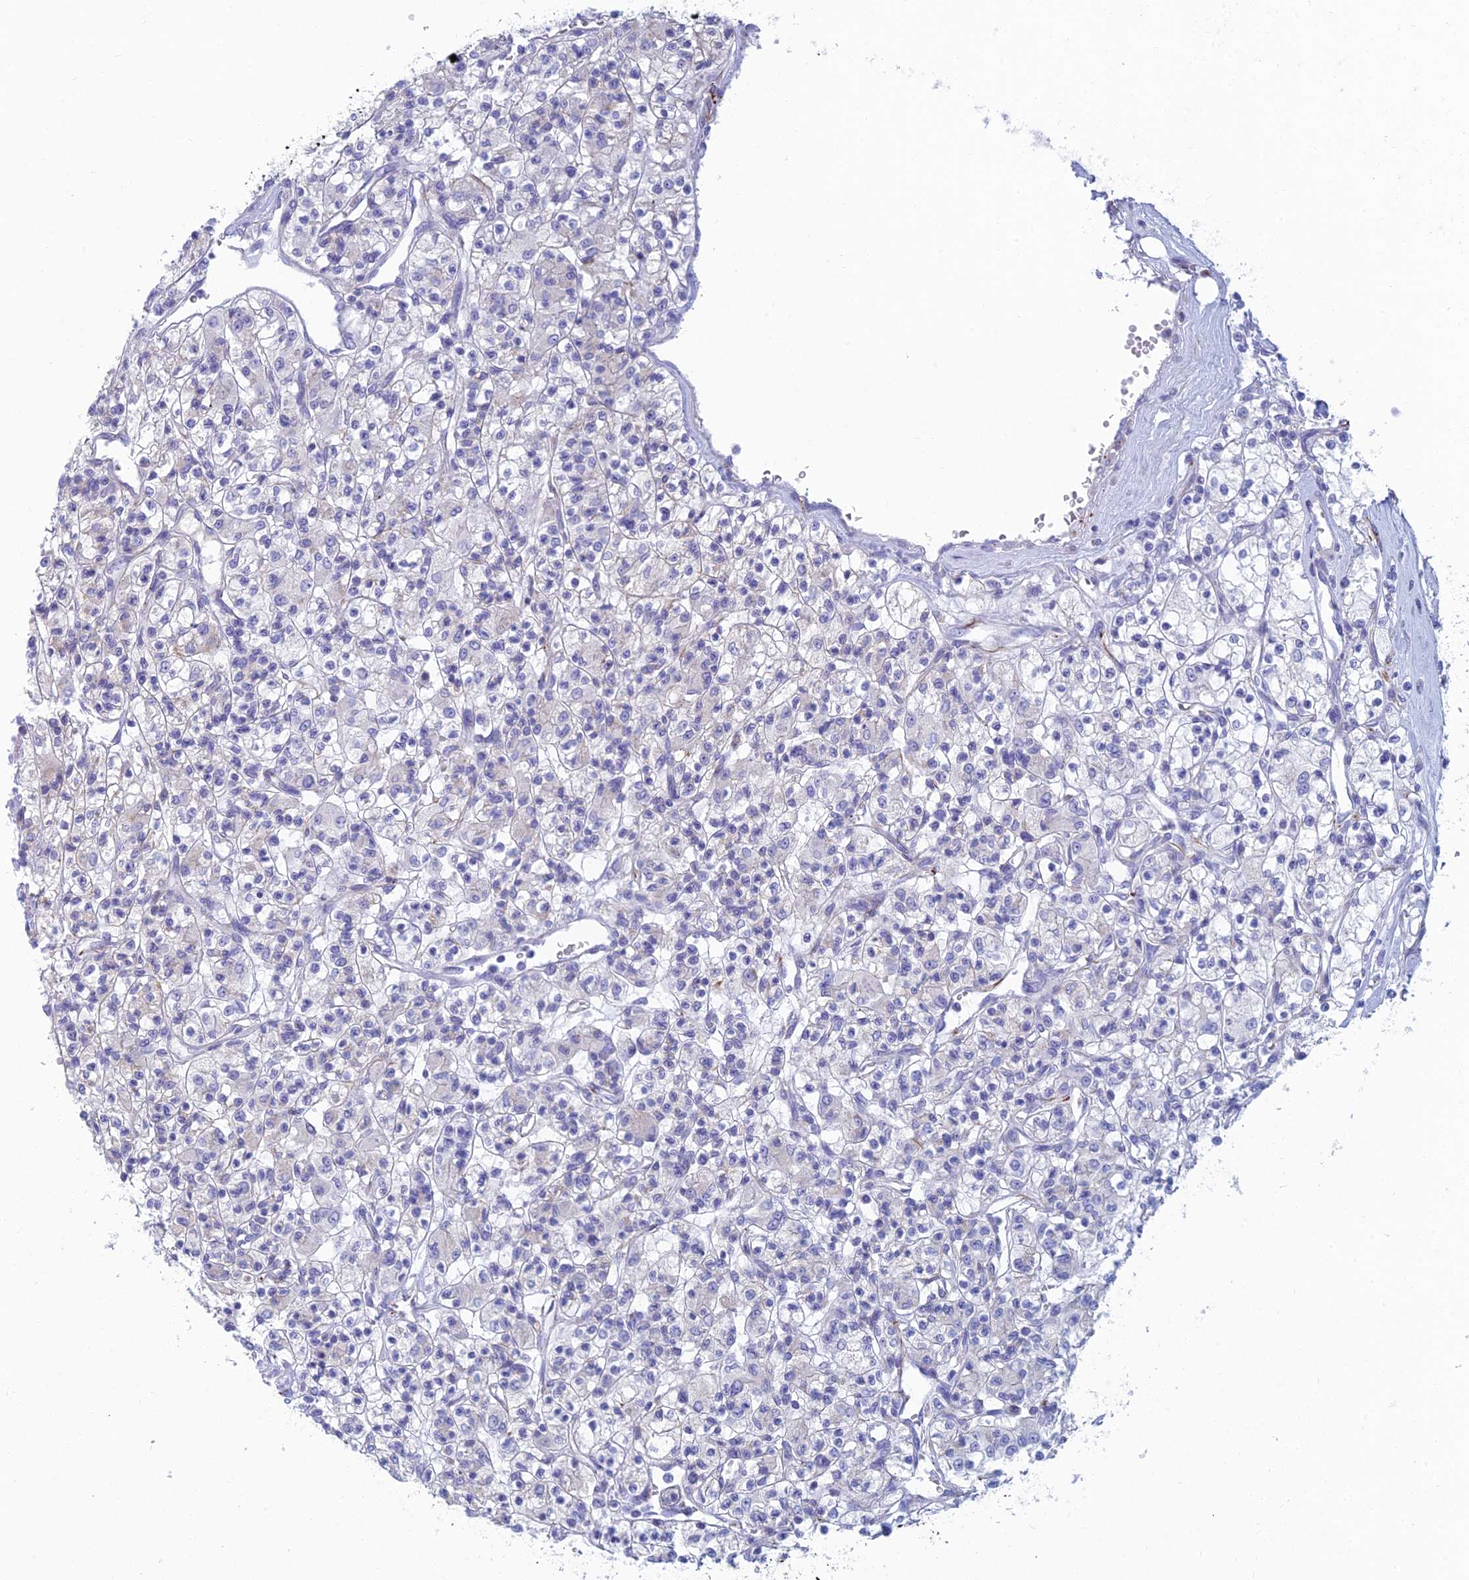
{"staining": {"intensity": "negative", "quantity": "none", "location": "none"}, "tissue": "renal cancer", "cell_type": "Tumor cells", "image_type": "cancer", "snomed": [{"axis": "morphology", "description": "Adenocarcinoma, NOS"}, {"axis": "topography", "description": "Kidney"}], "caption": "IHC histopathology image of renal adenocarcinoma stained for a protein (brown), which exhibits no positivity in tumor cells. (DAB IHC with hematoxylin counter stain).", "gene": "FERD3L", "patient": {"sex": "female", "age": 59}}